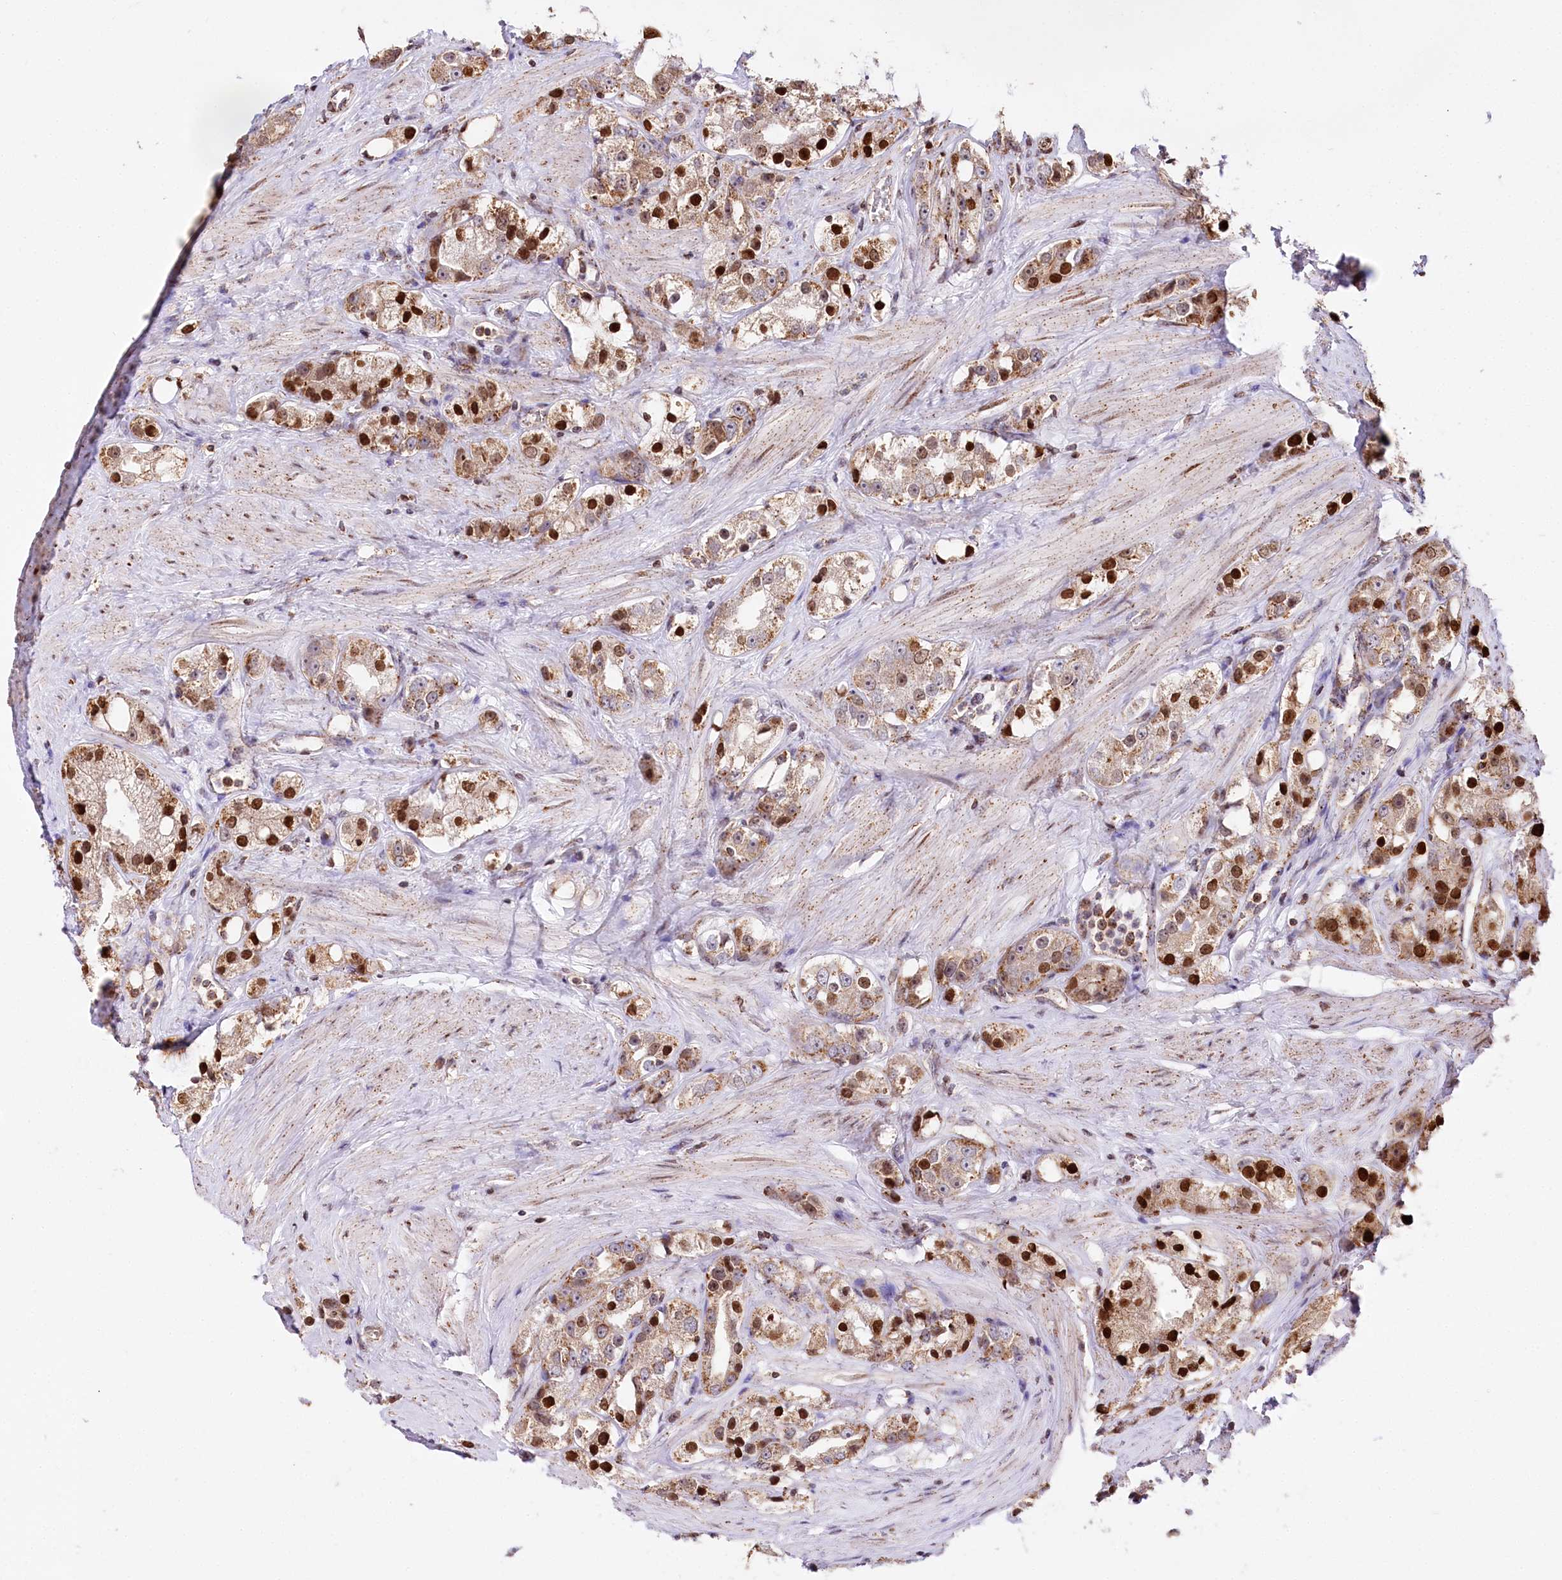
{"staining": {"intensity": "strong", "quantity": "25%-75%", "location": "cytoplasmic/membranous,nuclear"}, "tissue": "prostate cancer", "cell_type": "Tumor cells", "image_type": "cancer", "snomed": [{"axis": "morphology", "description": "Adenocarcinoma, NOS"}, {"axis": "topography", "description": "Prostate"}], "caption": "Strong cytoplasmic/membranous and nuclear expression is present in about 25%-75% of tumor cells in prostate adenocarcinoma.", "gene": "ZFYVE27", "patient": {"sex": "male", "age": 79}}